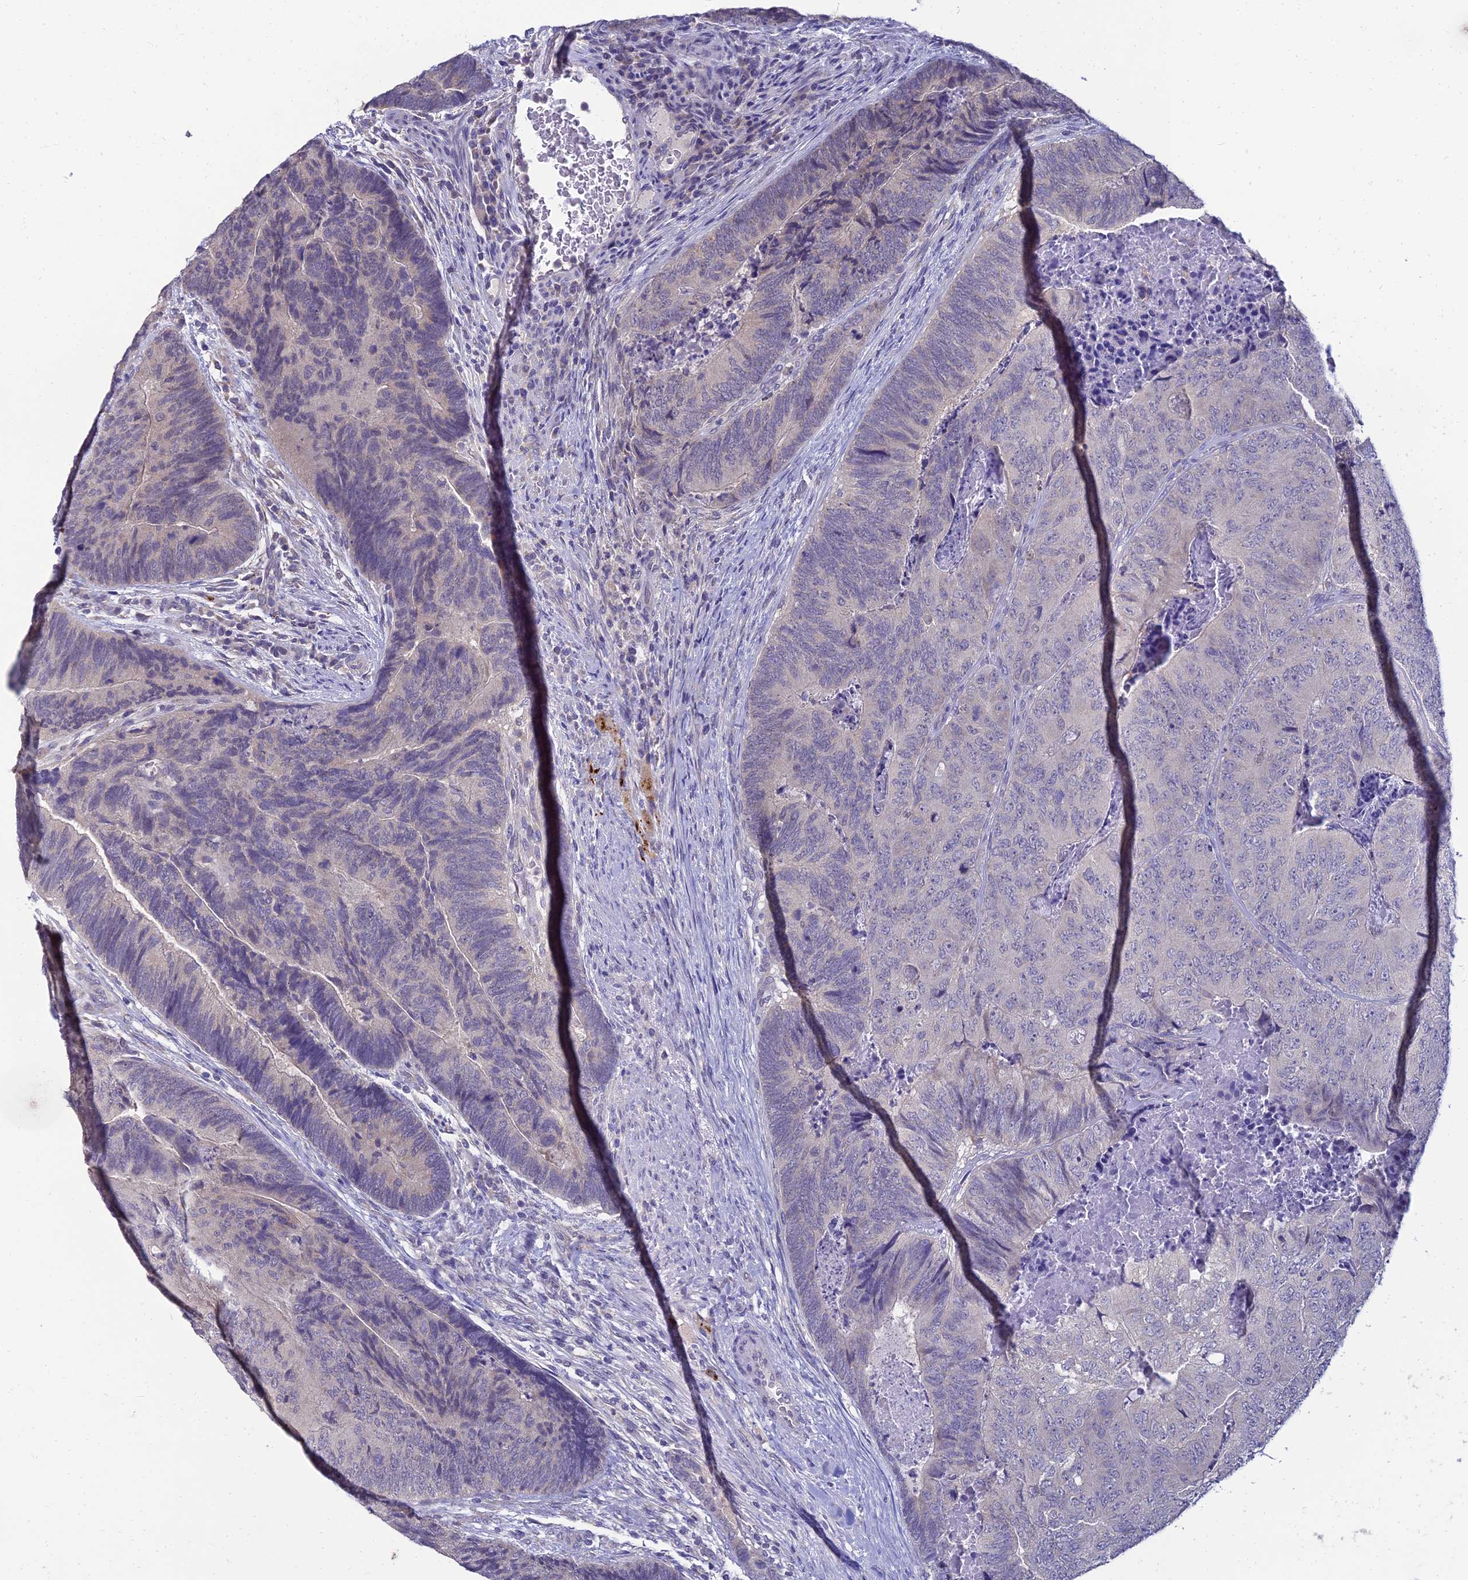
{"staining": {"intensity": "negative", "quantity": "none", "location": "none"}, "tissue": "colorectal cancer", "cell_type": "Tumor cells", "image_type": "cancer", "snomed": [{"axis": "morphology", "description": "Adenocarcinoma, NOS"}, {"axis": "topography", "description": "Colon"}], "caption": "An image of colorectal cancer (adenocarcinoma) stained for a protein exhibits no brown staining in tumor cells.", "gene": "NPY", "patient": {"sex": "female", "age": 67}}